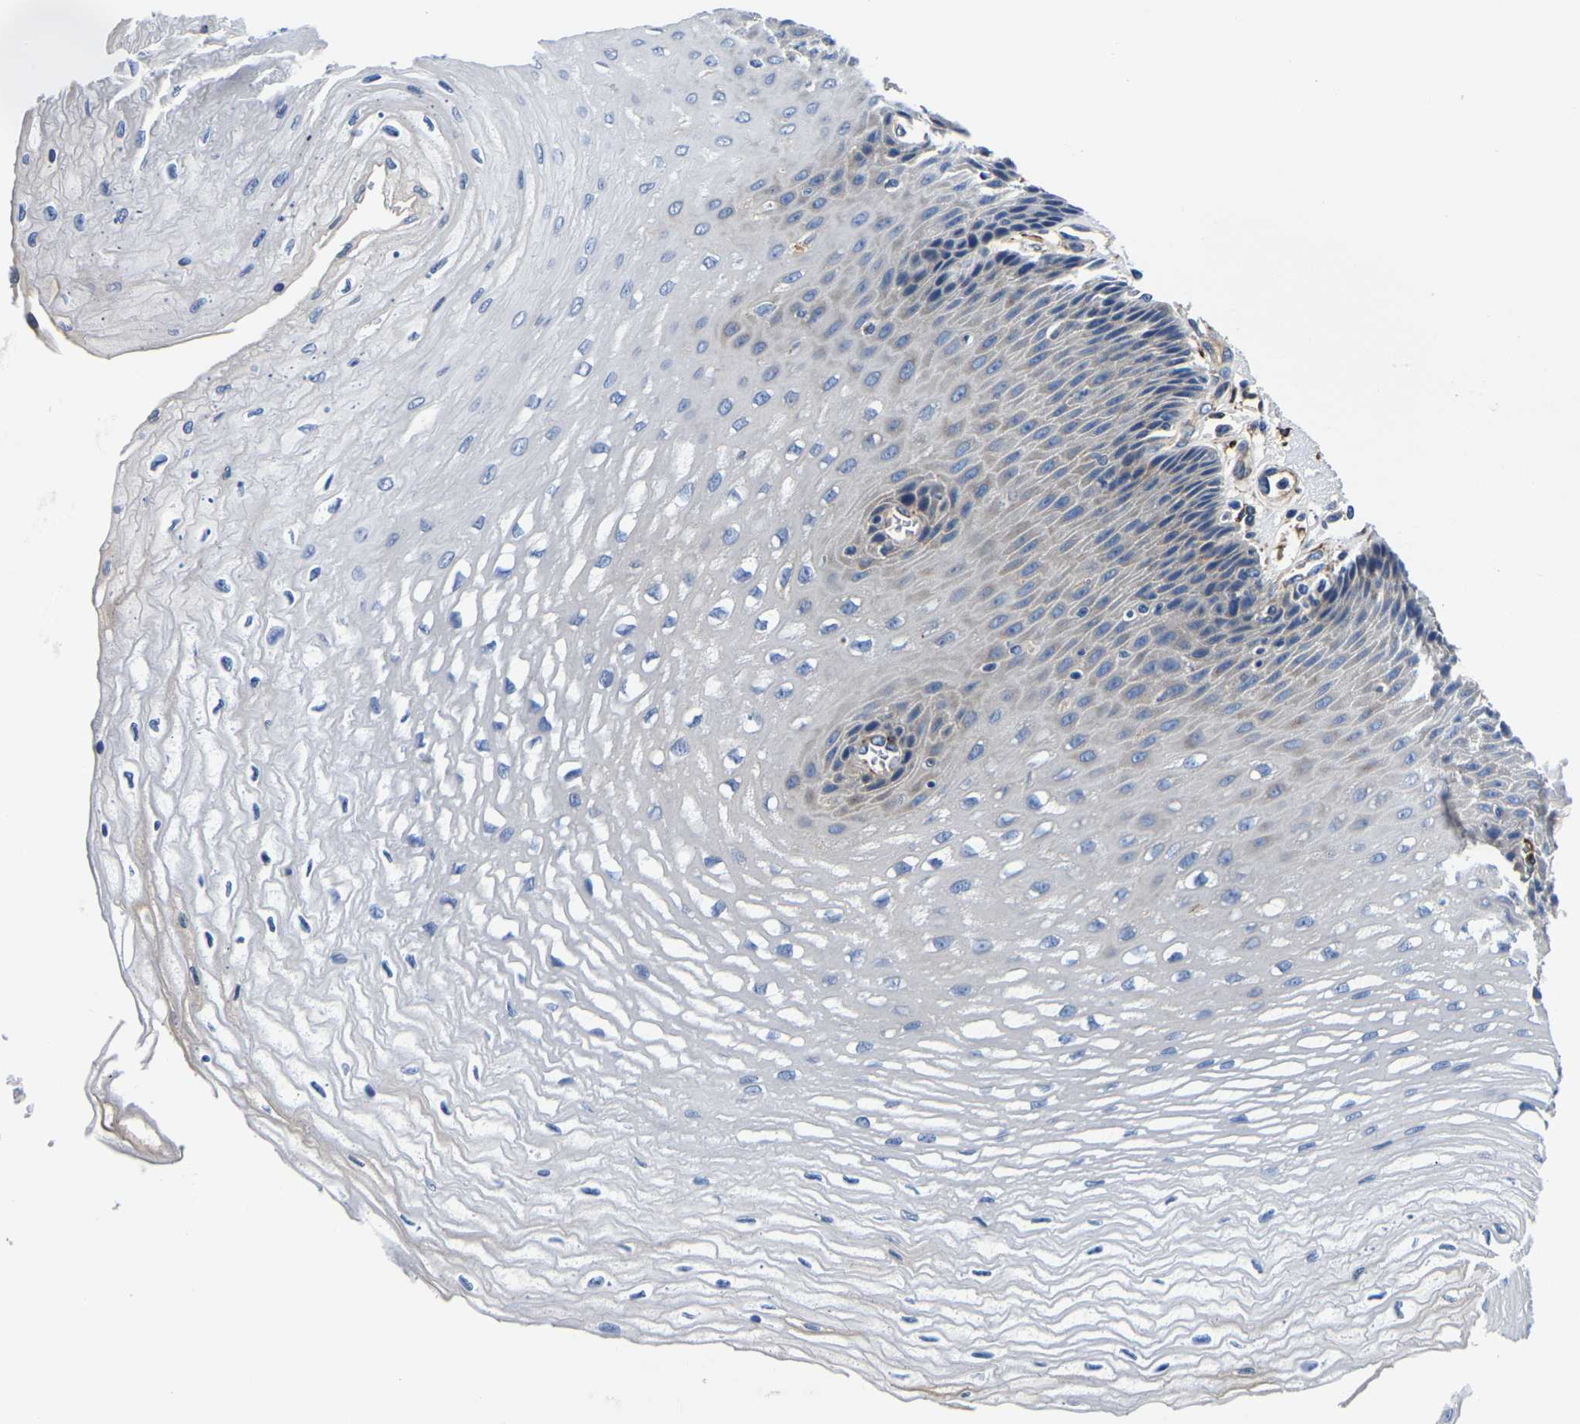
{"staining": {"intensity": "negative", "quantity": "none", "location": "none"}, "tissue": "esophagus", "cell_type": "Squamous epithelial cells", "image_type": "normal", "snomed": [{"axis": "morphology", "description": "Normal tissue, NOS"}, {"axis": "topography", "description": "Esophagus"}], "caption": "Immunohistochemical staining of benign esophagus shows no significant staining in squamous epithelial cells. The staining was performed using DAB to visualize the protein expression in brown, while the nuclei were stained in blue with hematoxylin (Magnification: 20x).", "gene": "DUSP8", "patient": {"sex": "female", "age": 72}}